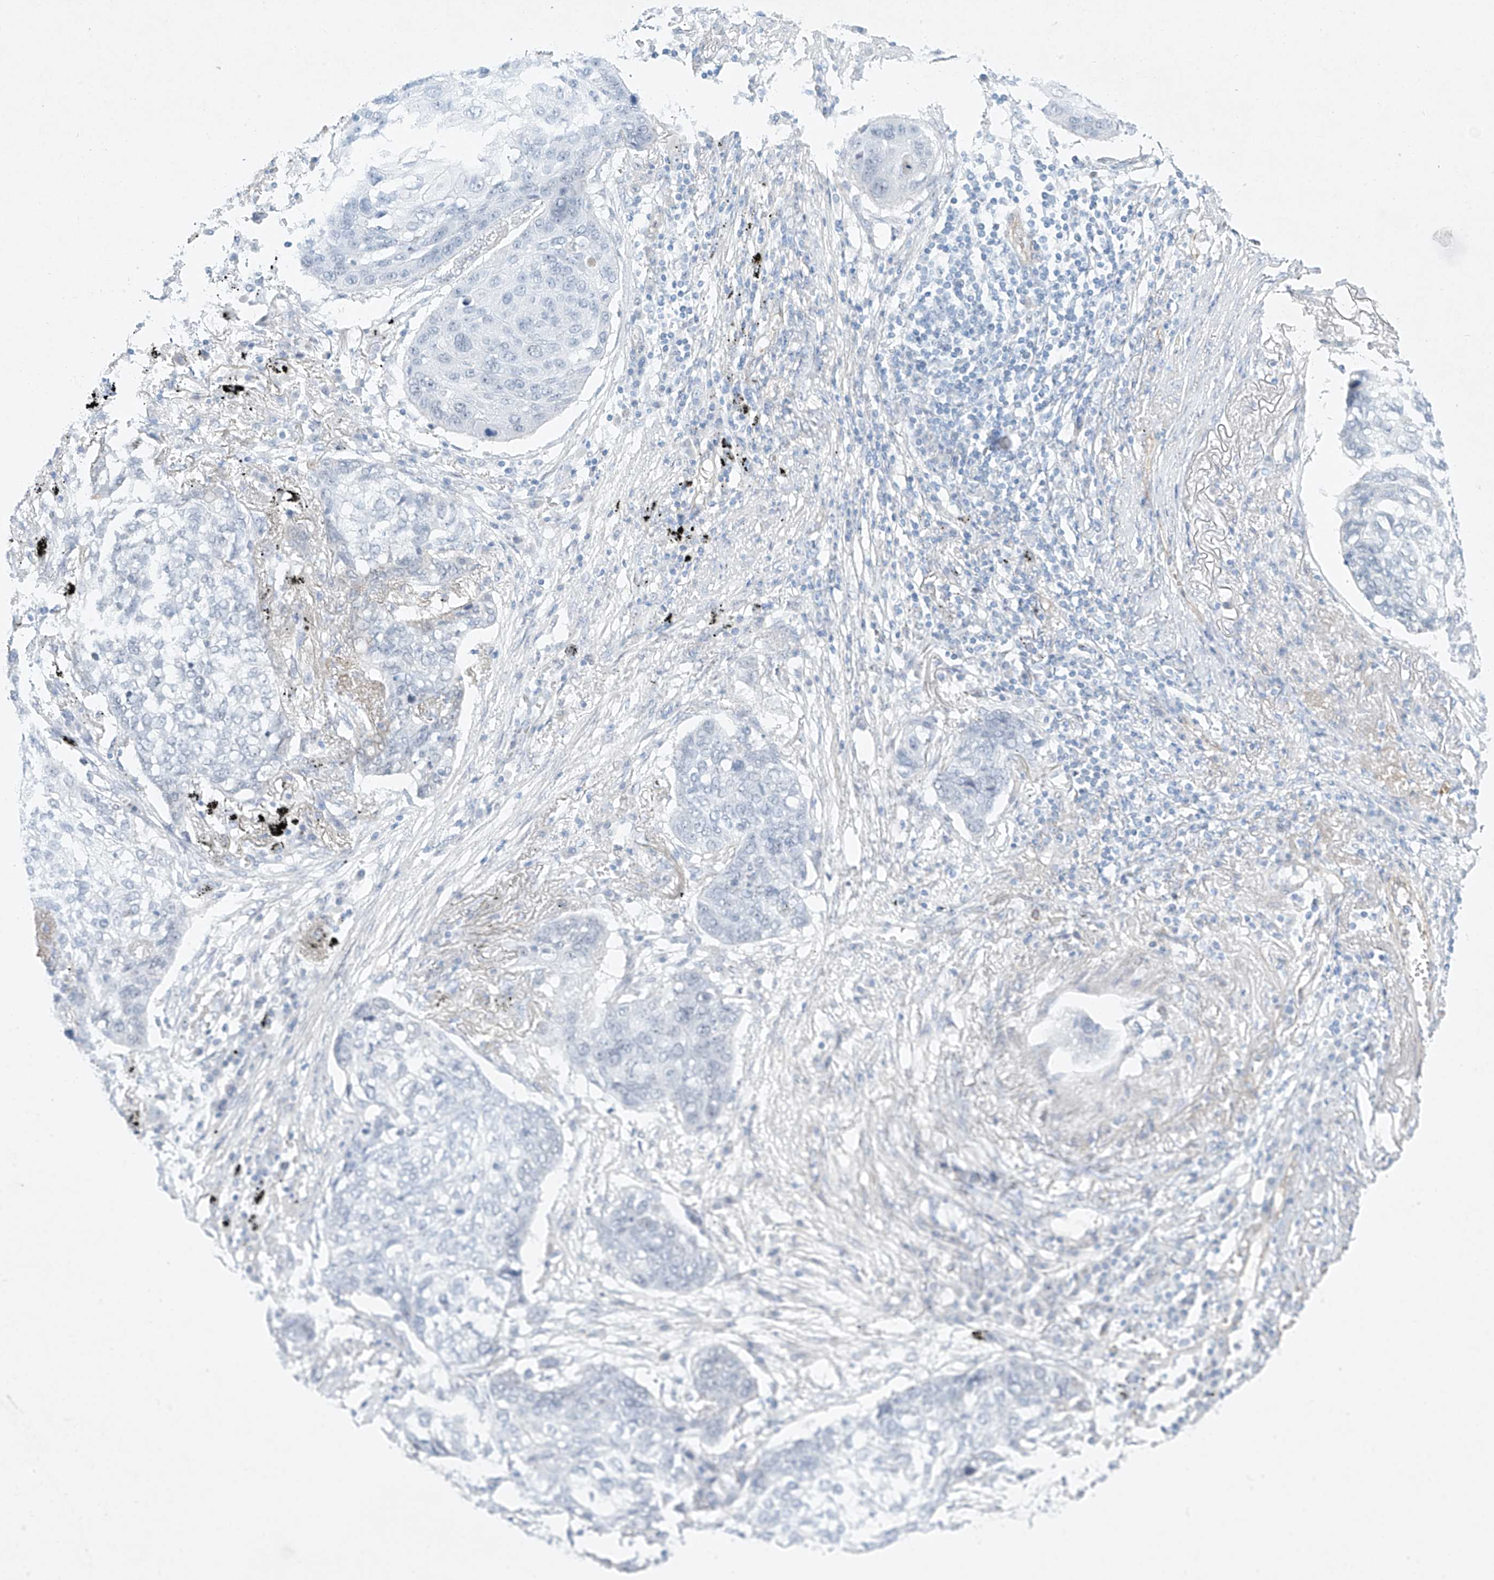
{"staining": {"intensity": "negative", "quantity": "none", "location": "none"}, "tissue": "lung cancer", "cell_type": "Tumor cells", "image_type": "cancer", "snomed": [{"axis": "morphology", "description": "Squamous cell carcinoma, NOS"}, {"axis": "topography", "description": "Lung"}], "caption": "Immunohistochemistry (IHC) of lung squamous cell carcinoma shows no positivity in tumor cells.", "gene": "REEP2", "patient": {"sex": "female", "age": 63}}